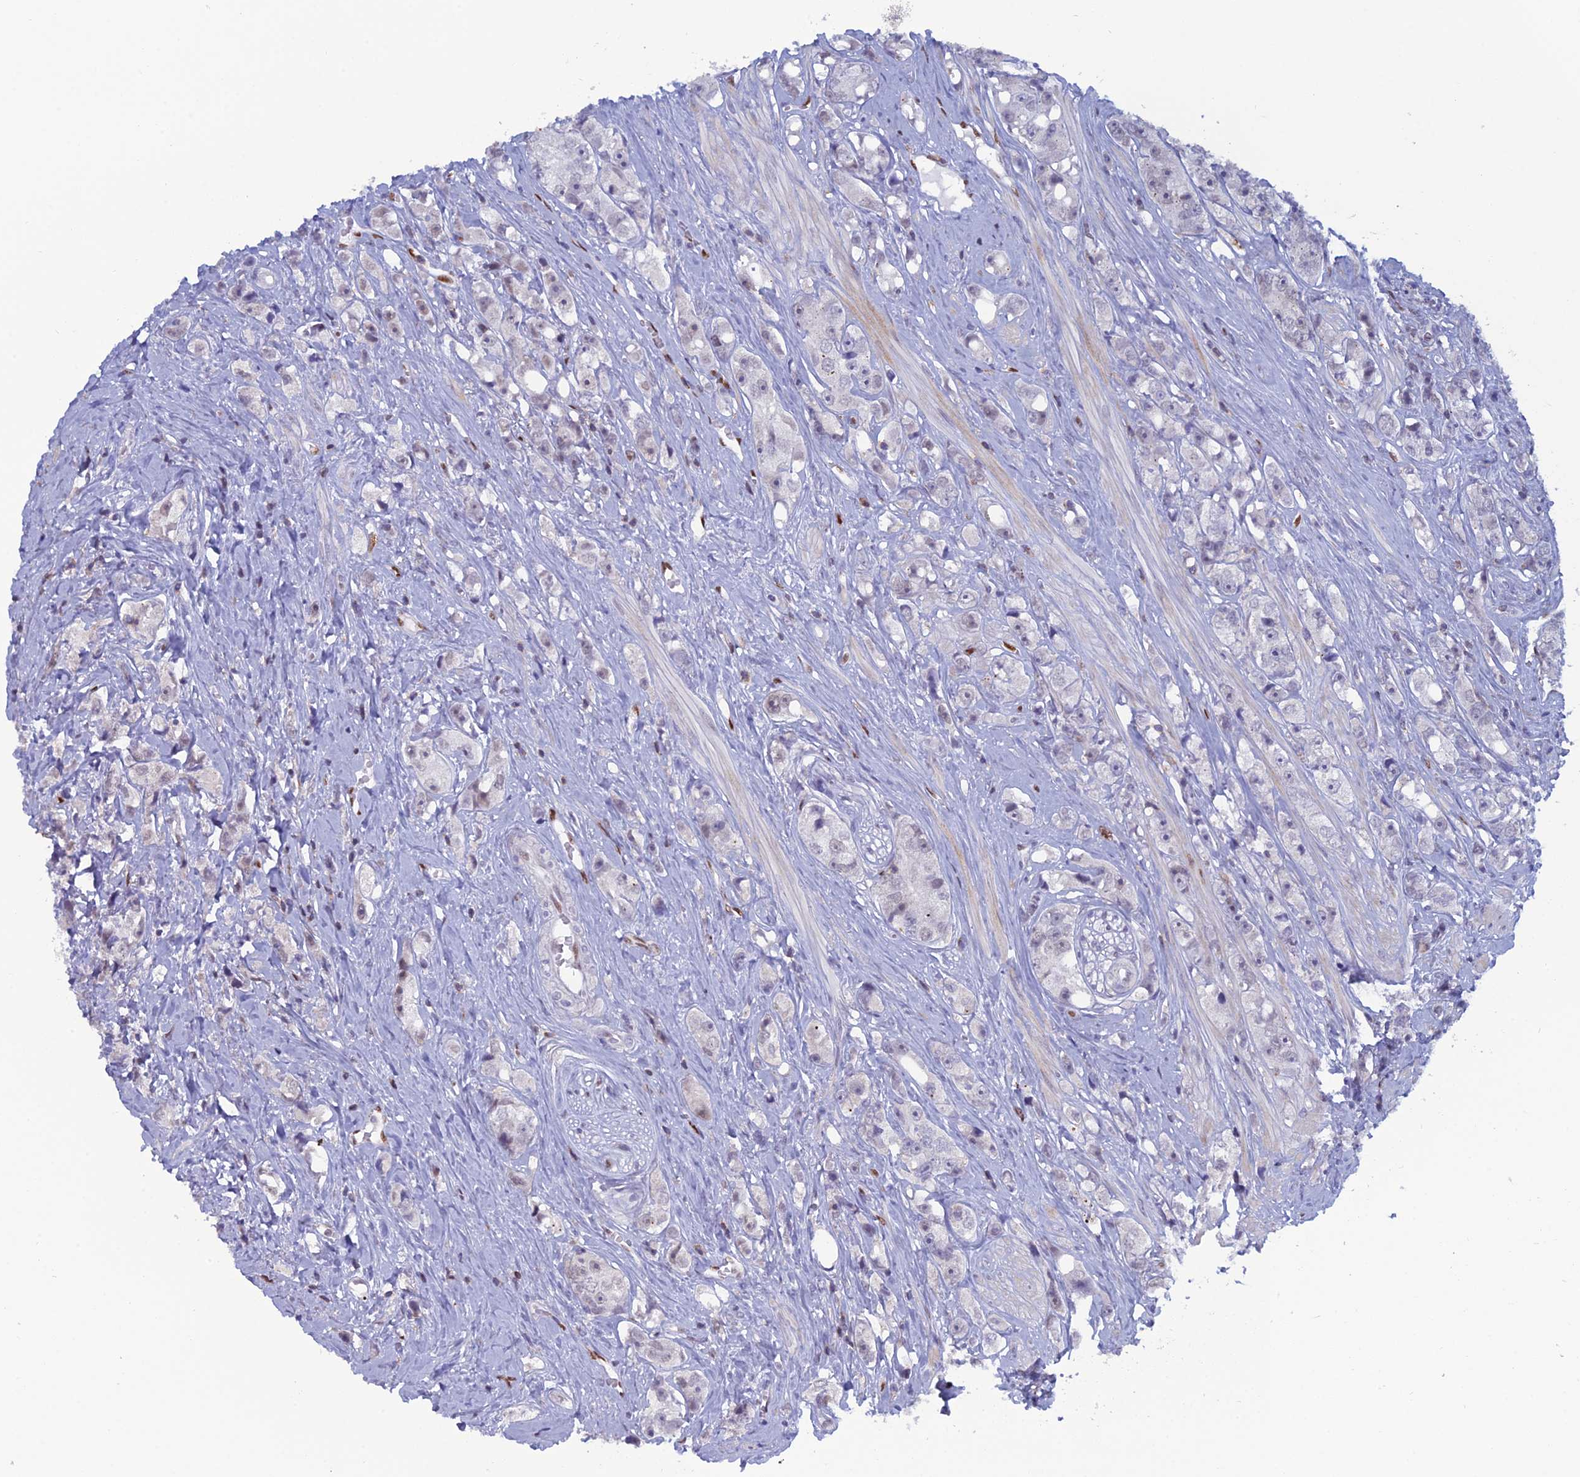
{"staining": {"intensity": "negative", "quantity": "none", "location": "none"}, "tissue": "prostate cancer", "cell_type": "Tumor cells", "image_type": "cancer", "snomed": [{"axis": "morphology", "description": "Adenocarcinoma, High grade"}, {"axis": "topography", "description": "Prostate"}], "caption": "This is an IHC histopathology image of prostate cancer (adenocarcinoma (high-grade)). There is no positivity in tumor cells.", "gene": "NOL4L", "patient": {"sex": "male", "age": 74}}